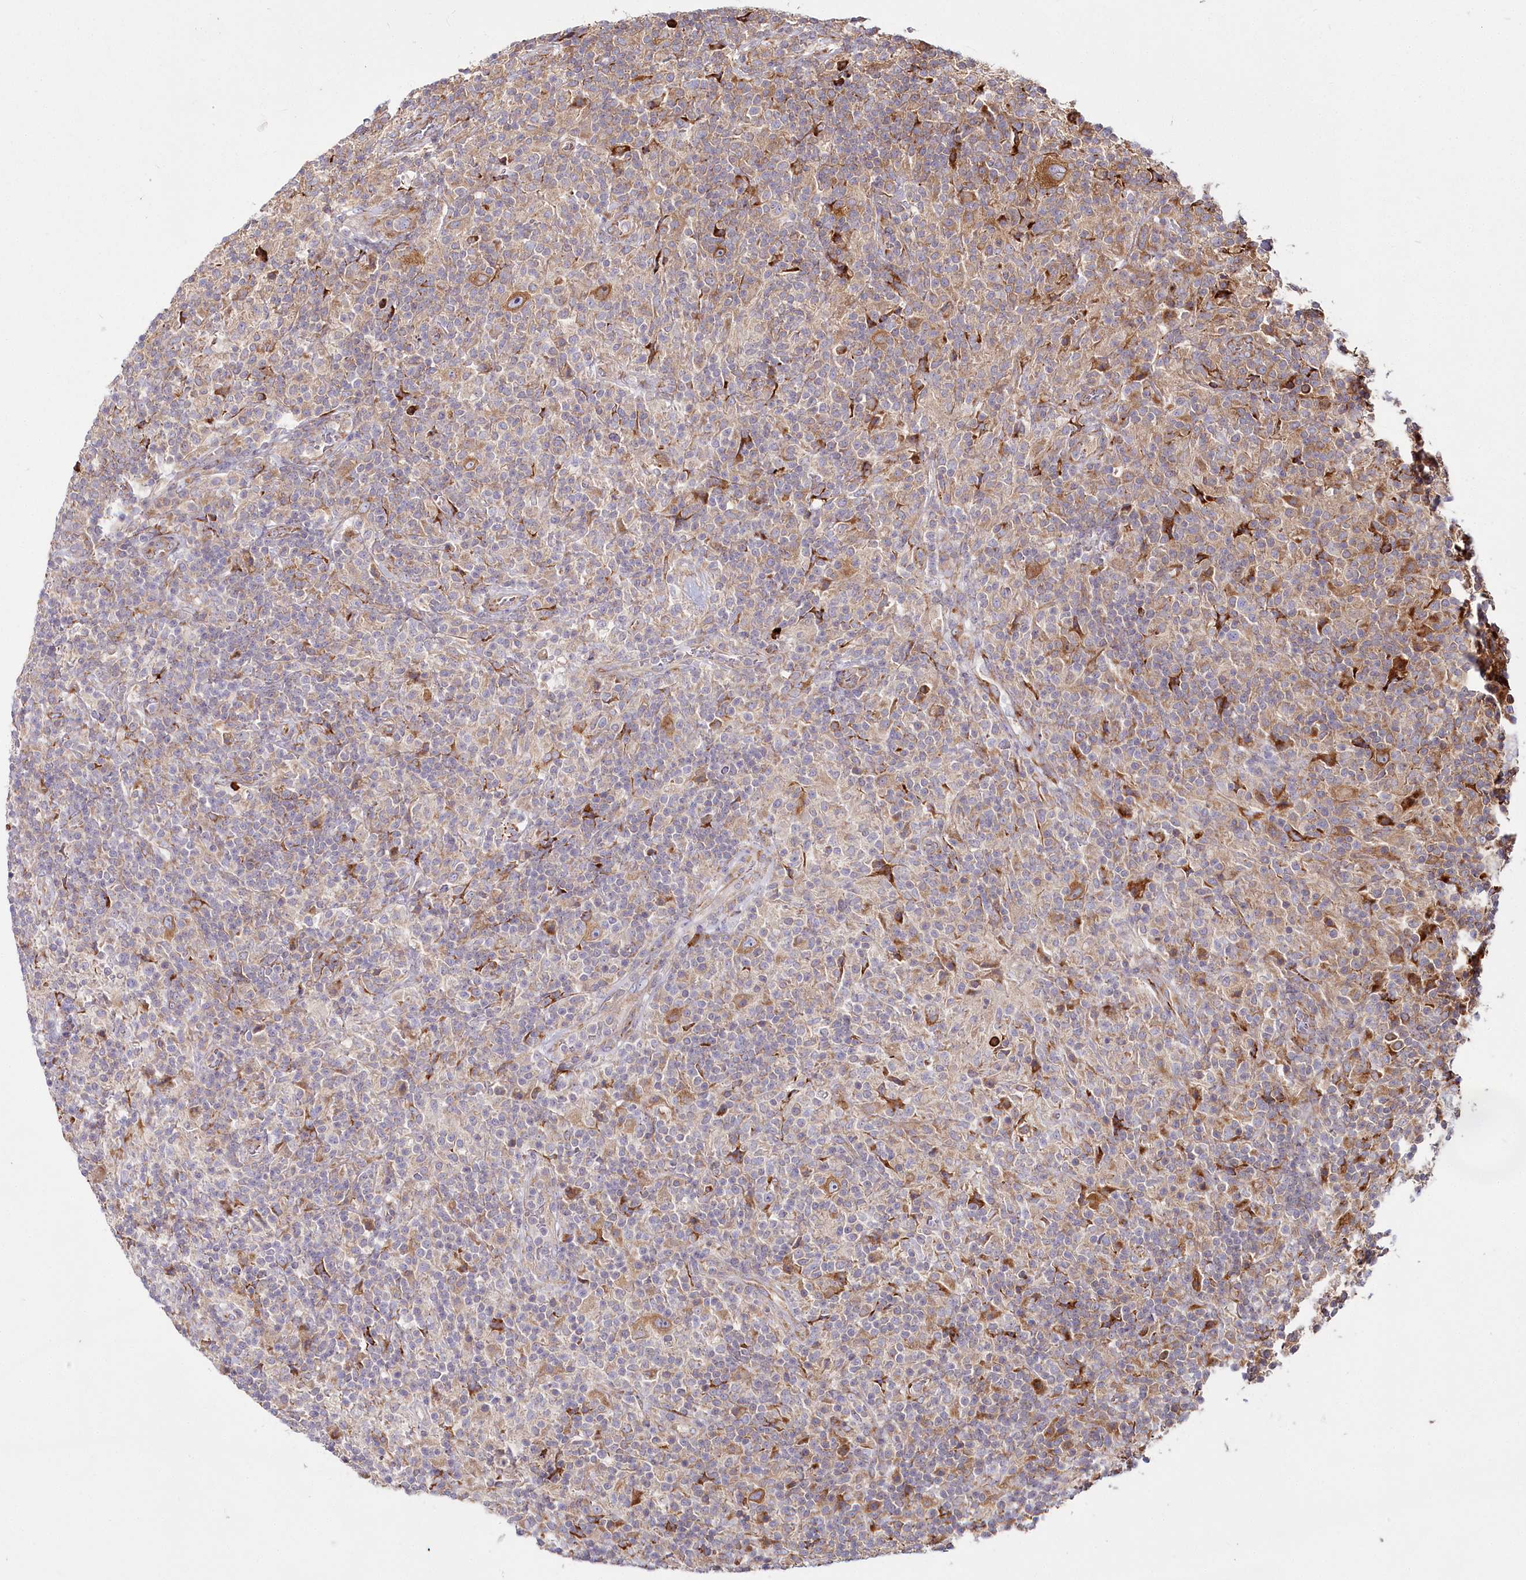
{"staining": {"intensity": "moderate", "quantity": ">75%", "location": "cytoplasmic/membranous"}, "tissue": "lymphoma", "cell_type": "Tumor cells", "image_type": "cancer", "snomed": [{"axis": "morphology", "description": "Hodgkin's disease, NOS"}, {"axis": "topography", "description": "Lymph node"}], "caption": "Hodgkin's disease tissue reveals moderate cytoplasmic/membranous positivity in approximately >75% of tumor cells, visualized by immunohistochemistry.", "gene": "POGLUT1", "patient": {"sex": "male", "age": 70}}